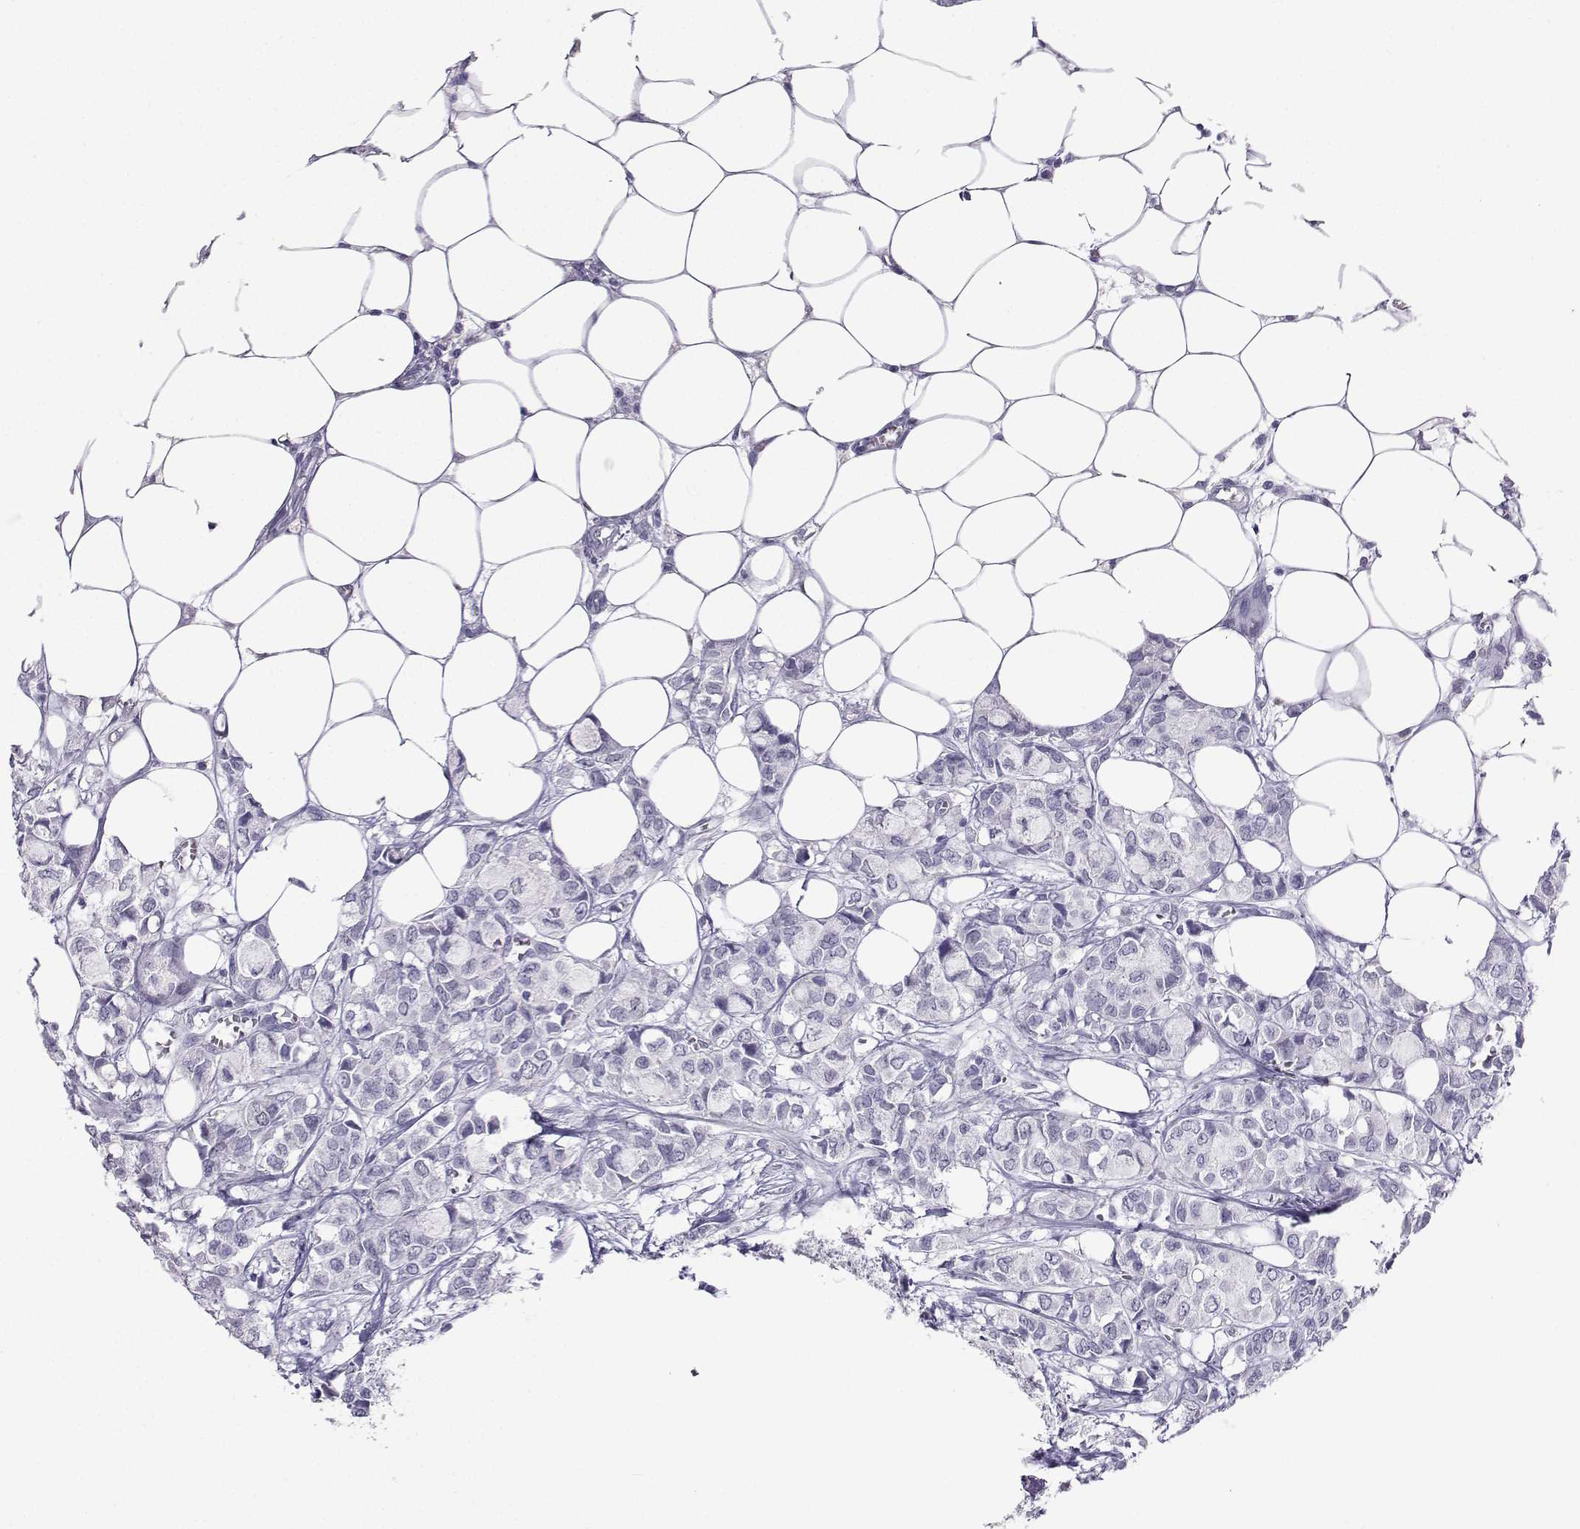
{"staining": {"intensity": "negative", "quantity": "none", "location": "none"}, "tissue": "breast cancer", "cell_type": "Tumor cells", "image_type": "cancer", "snomed": [{"axis": "morphology", "description": "Duct carcinoma"}, {"axis": "topography", "description": "Breast"}], "caption": "This image is of breast cancer stained with immunohistochemistry to label a protein in brown with the nuclei are counter-stained blue. There is no staining in tumor cells. Brightfield microscopy of IHC stained with DAB (3,3'-diaminobenzidine) (brown) and hematoxylin (blue), captured at high magnification.", "gene": "TEDC2", "patient": {"sex": "female", "age": 85}}